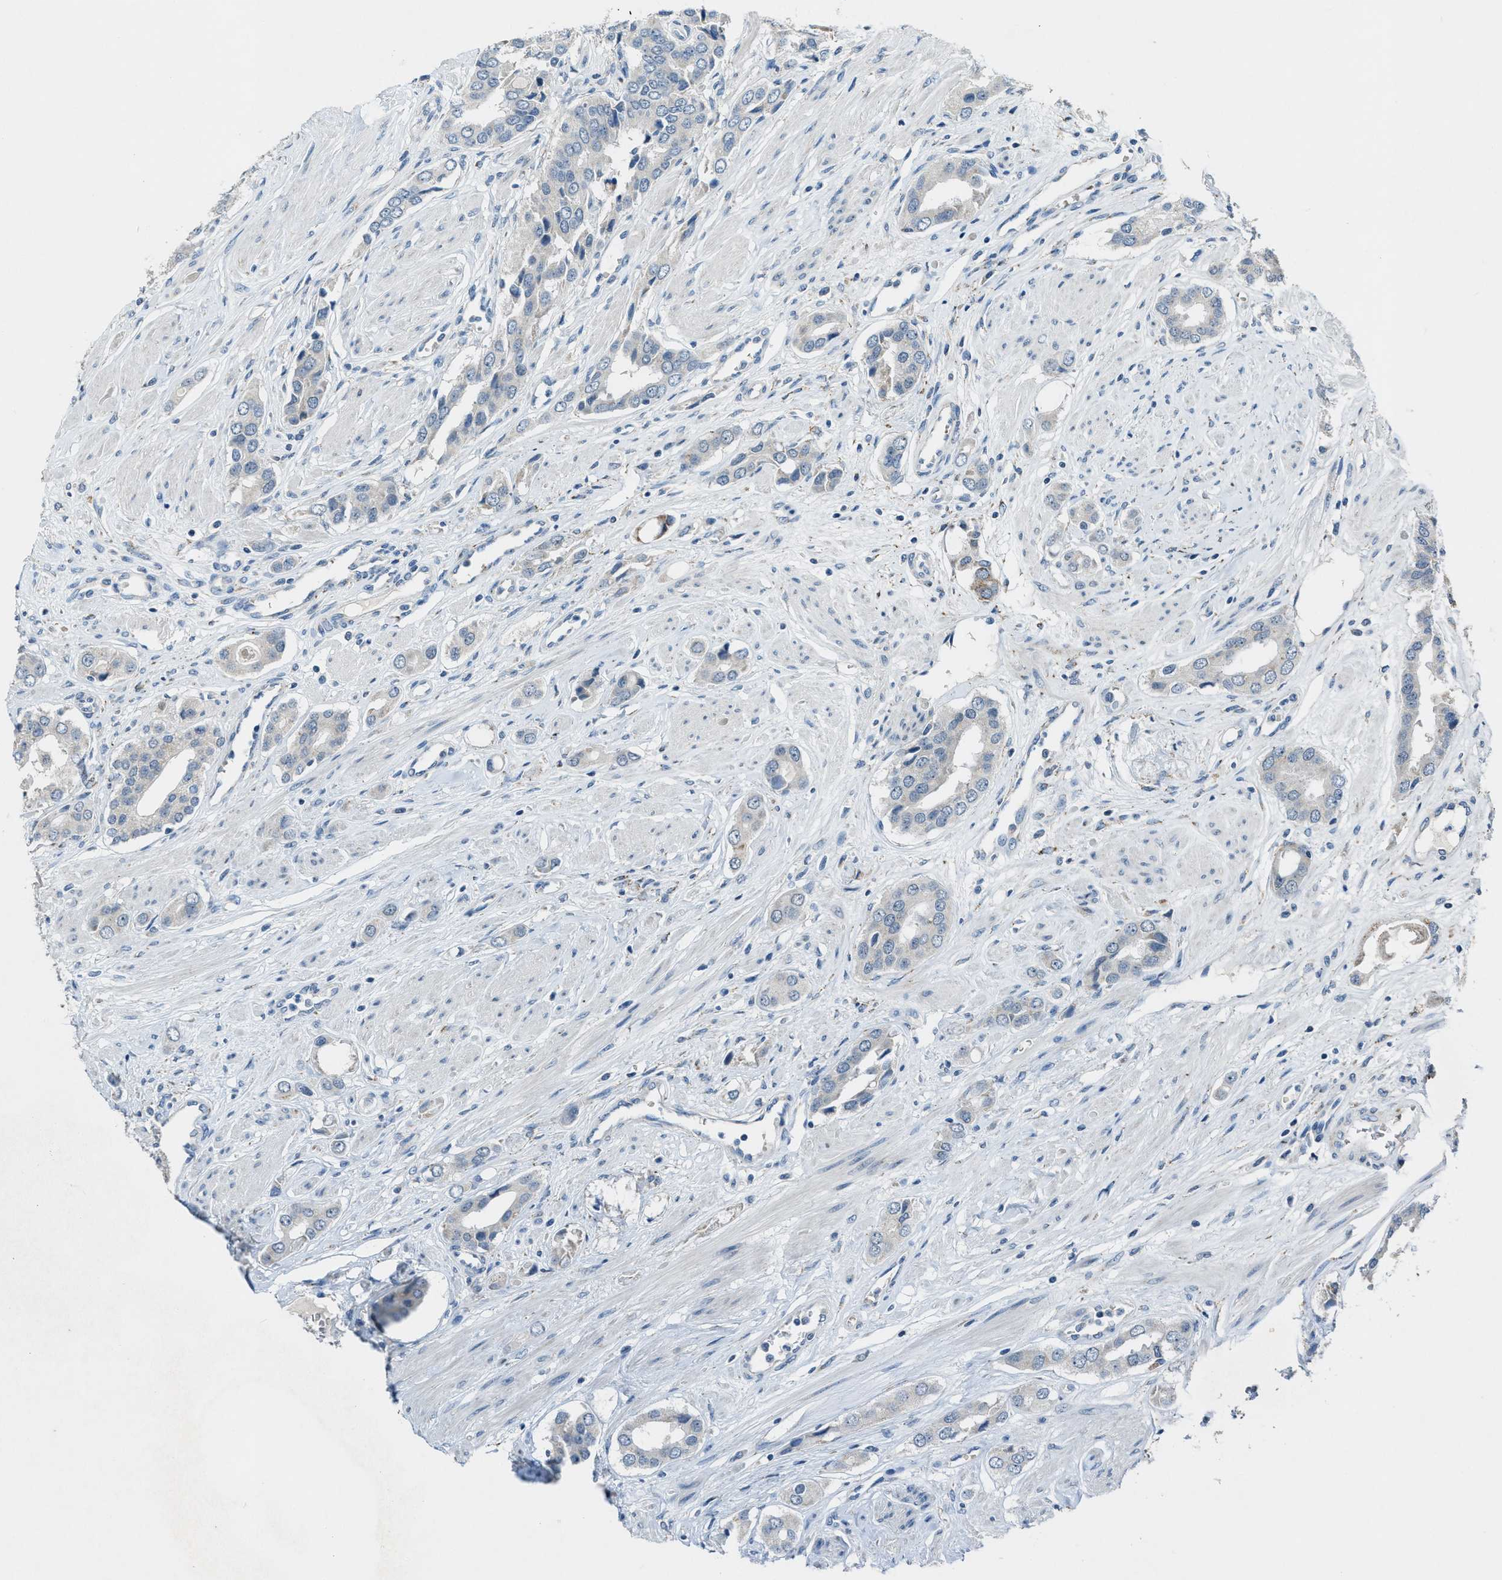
{"staining": {"intensity": "negative", "quantity": "none", "location": "none"}, "tissue": "prostate cancer", "cell_type": "Tumor cells", "image_type": "cancer", "snomed": [{"axis": "morphology", "description": "Adenocarcinoma, High grade"}, {"axis": "topography", "description": "Prostate"}], "caption": "Micrograph shows no protein expression in tumor cells of prostate high-grade adenocarcinoma tissue.", "gene": "CDON", "patient": {"sex": "male", "age": 52}}